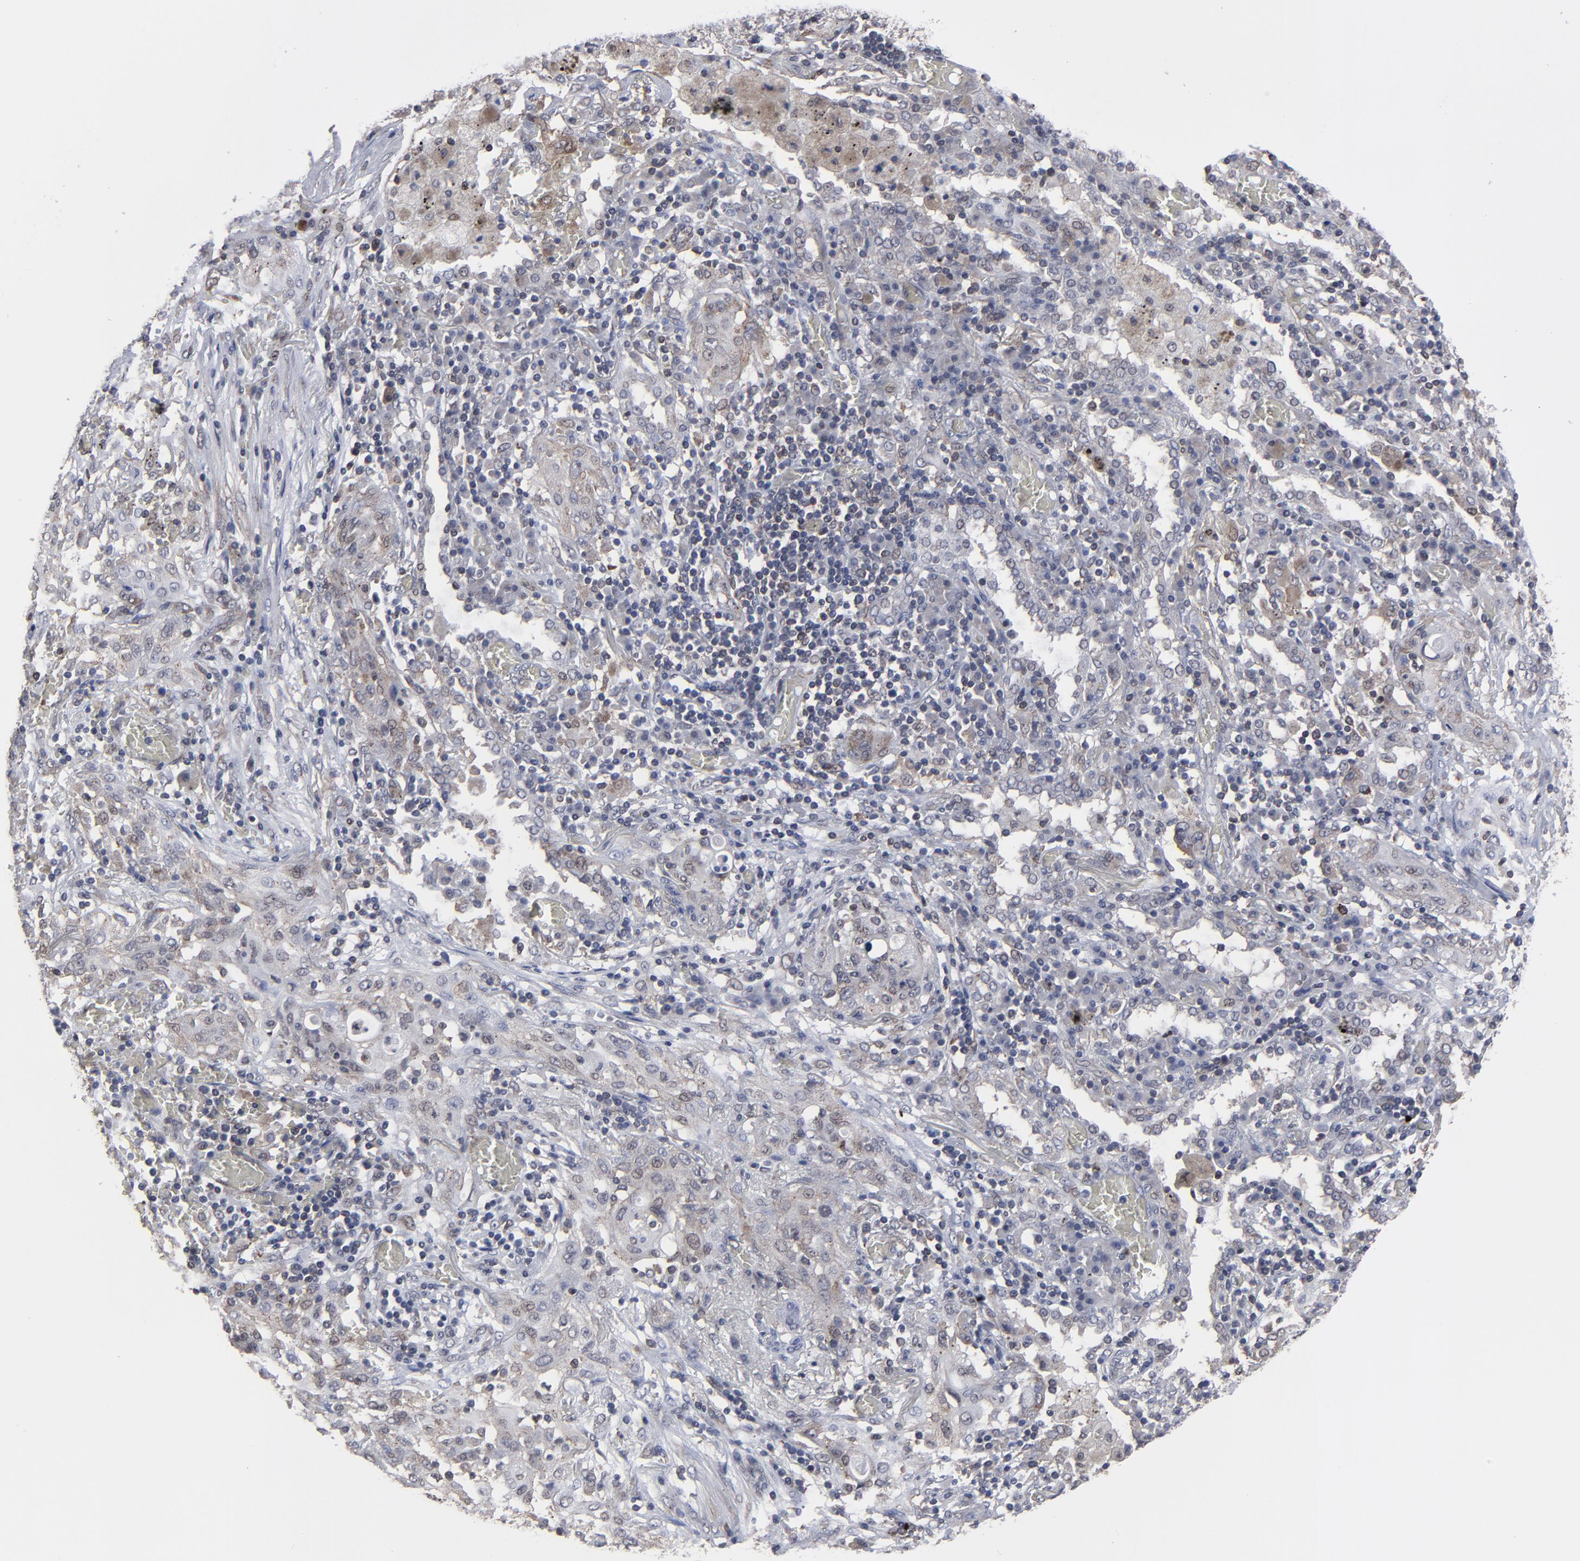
{"staining": {"intensity": "weak", "quantity": ">75%", "location": "cytoplasmic/membranous"}, "tissue": "lung cancer", "cell_type": "Tumor cells", "image_type": "cancer", "snomed": [{"axis": "morphology", "description": "Squamous cell carcinoma, NOS"}, {"axis": "topography", "description": "Lung"}], "caption": "Tumor cells exhibit weak cytoplasmic/membranous staining in approximately >75% of cells in lung cancer (squamous cell carcinoma).", "gene": "KIAA2026", "patient": {"sex": "female", "age": 47}}